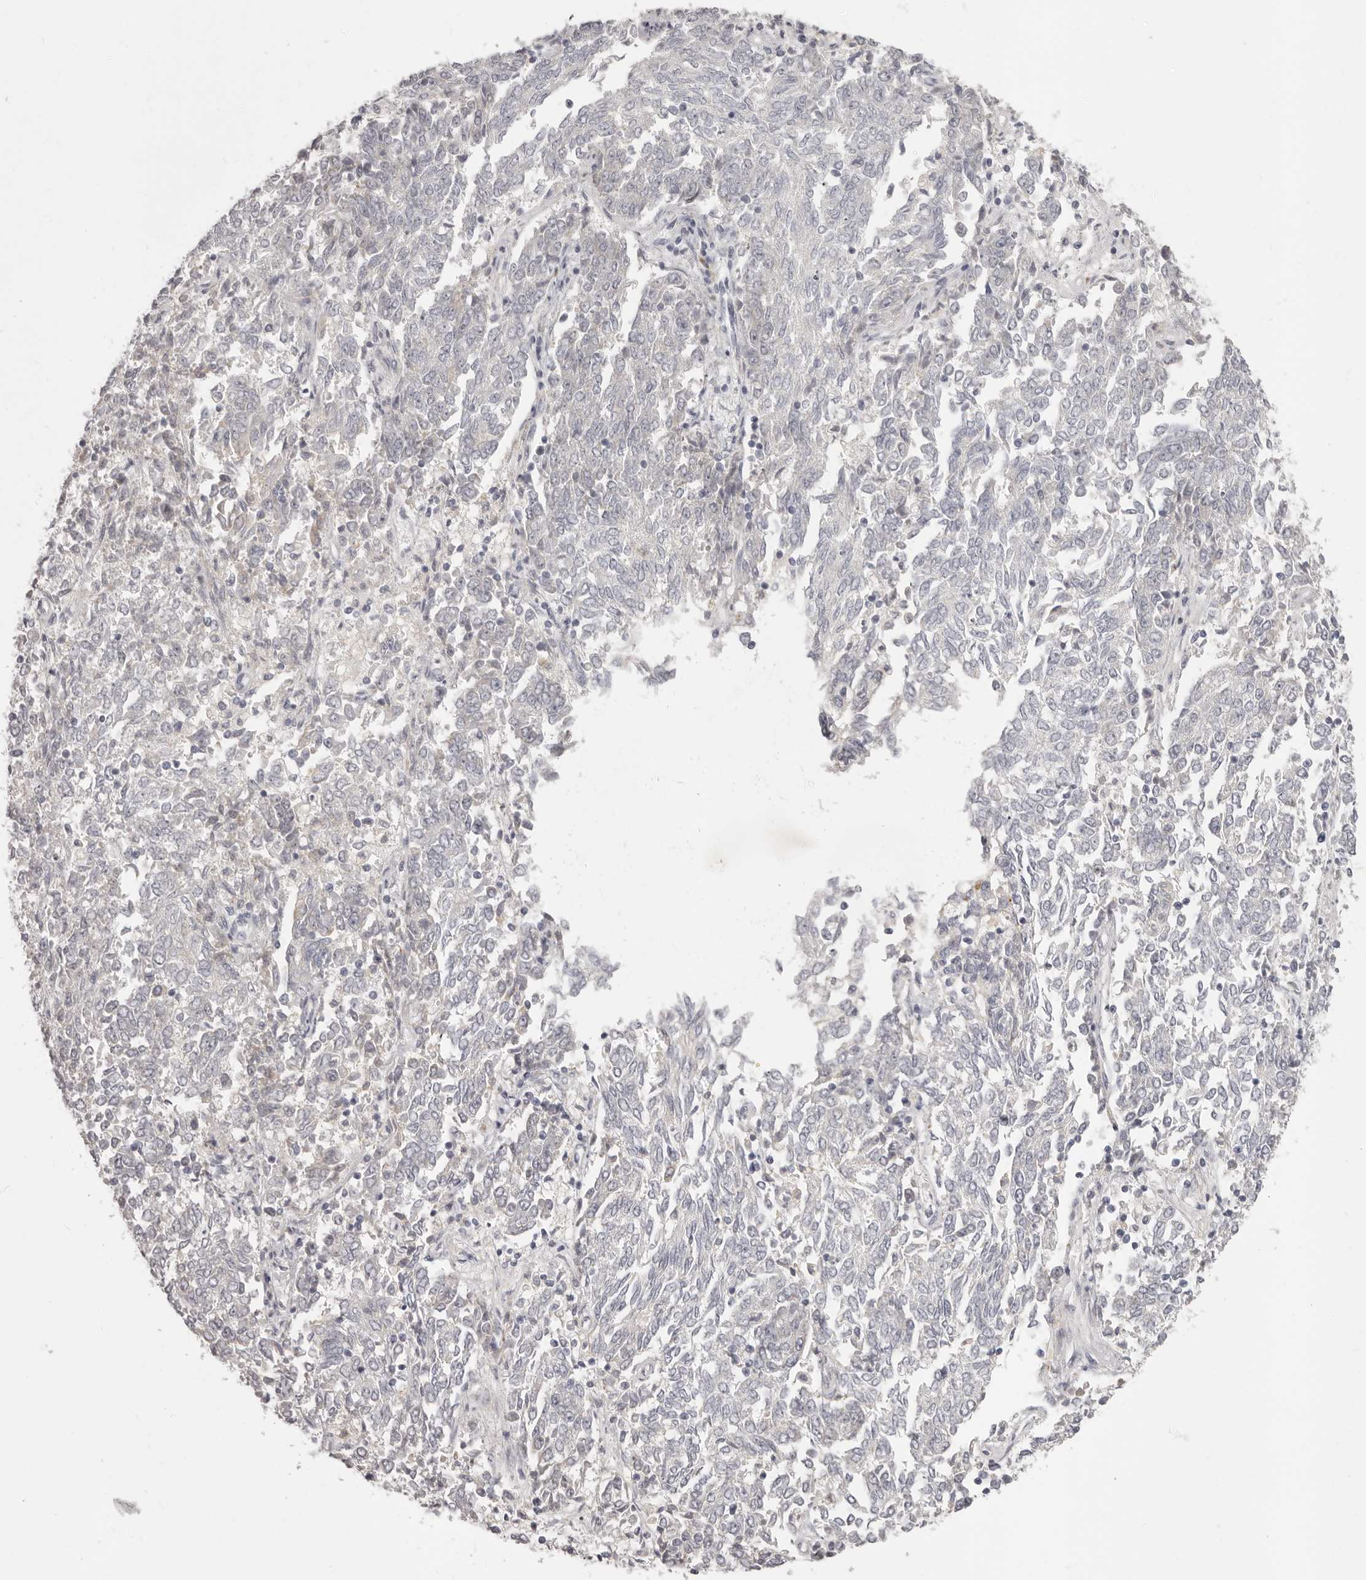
{"staining": {"intensity": "negative", "quantity": "none", "location": "none"}, "tissue": "endometrial cancer", "cell_type": "Tumor cells", "image_type": "cancer", "snomed": [{"axis": "morphology", "description": "Adenocarcinoma, NOS"}, {"axis": "topography", "description": "Endometrium"}], "caption": "Endometrial cancer was stained to show a protein in brown. There is no significant staining in tumor cells. (DAB immunohistochemistry (IHC) with hematoxylin counter stain).", "gene": "OTUD3", "patient": {"sex": "female", "age": 80}}